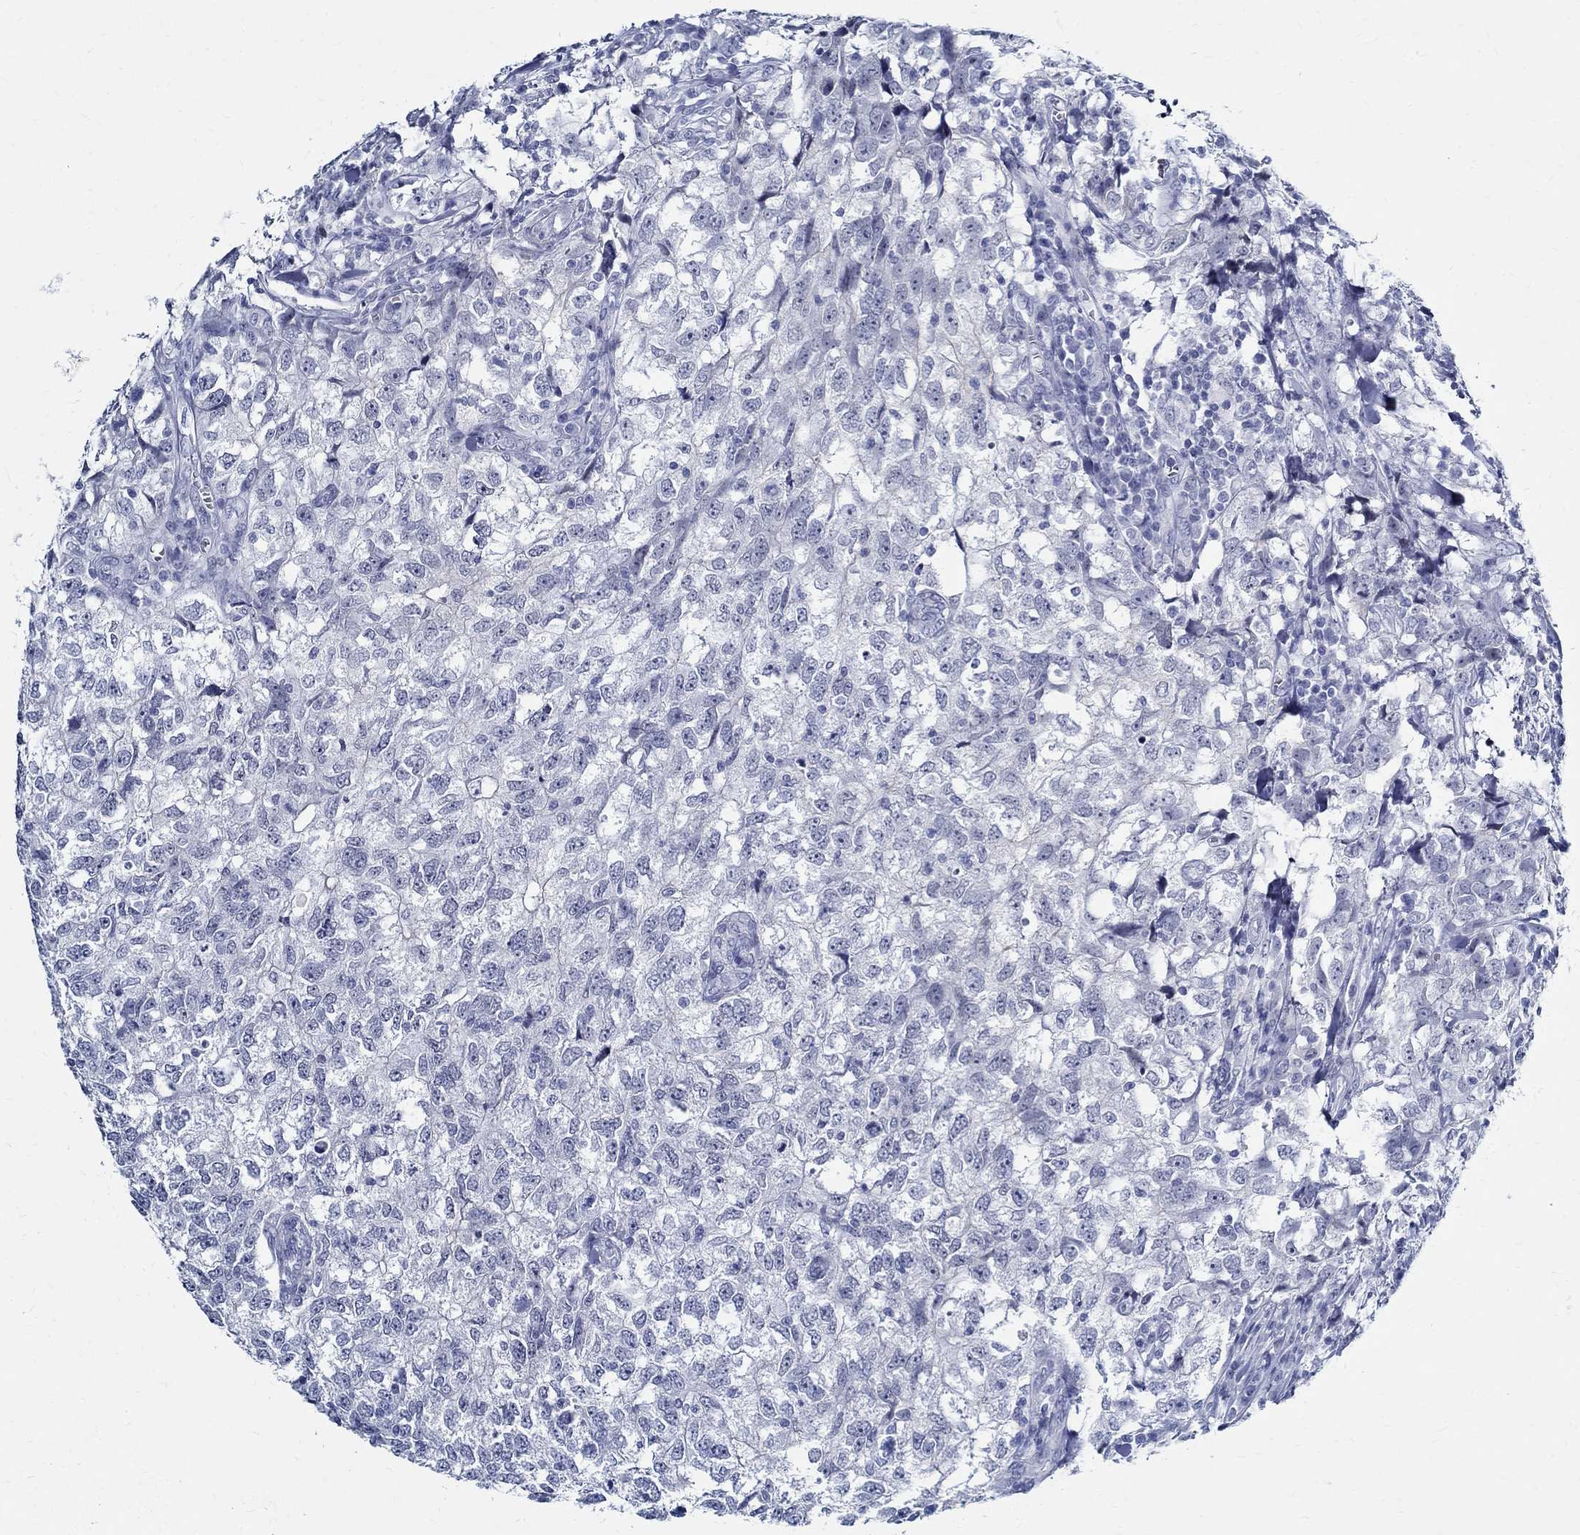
{"staining": {"intensity": "negative", "quantity": "none", "location": "none"}, "tissue": "breast cancer", "cell_type": "Tumor cells", "image_type": "cancer", "snomed": [{"axis": "morphology", "description": "Duct carcinoma"}, {"axis": "topography", "description": "Breast"}], "caption": "Tumor cells are negative for brown protein staining in breast cancer.", "gene": "BSPRY", "patient": {"sex": "female", "age": 30}}